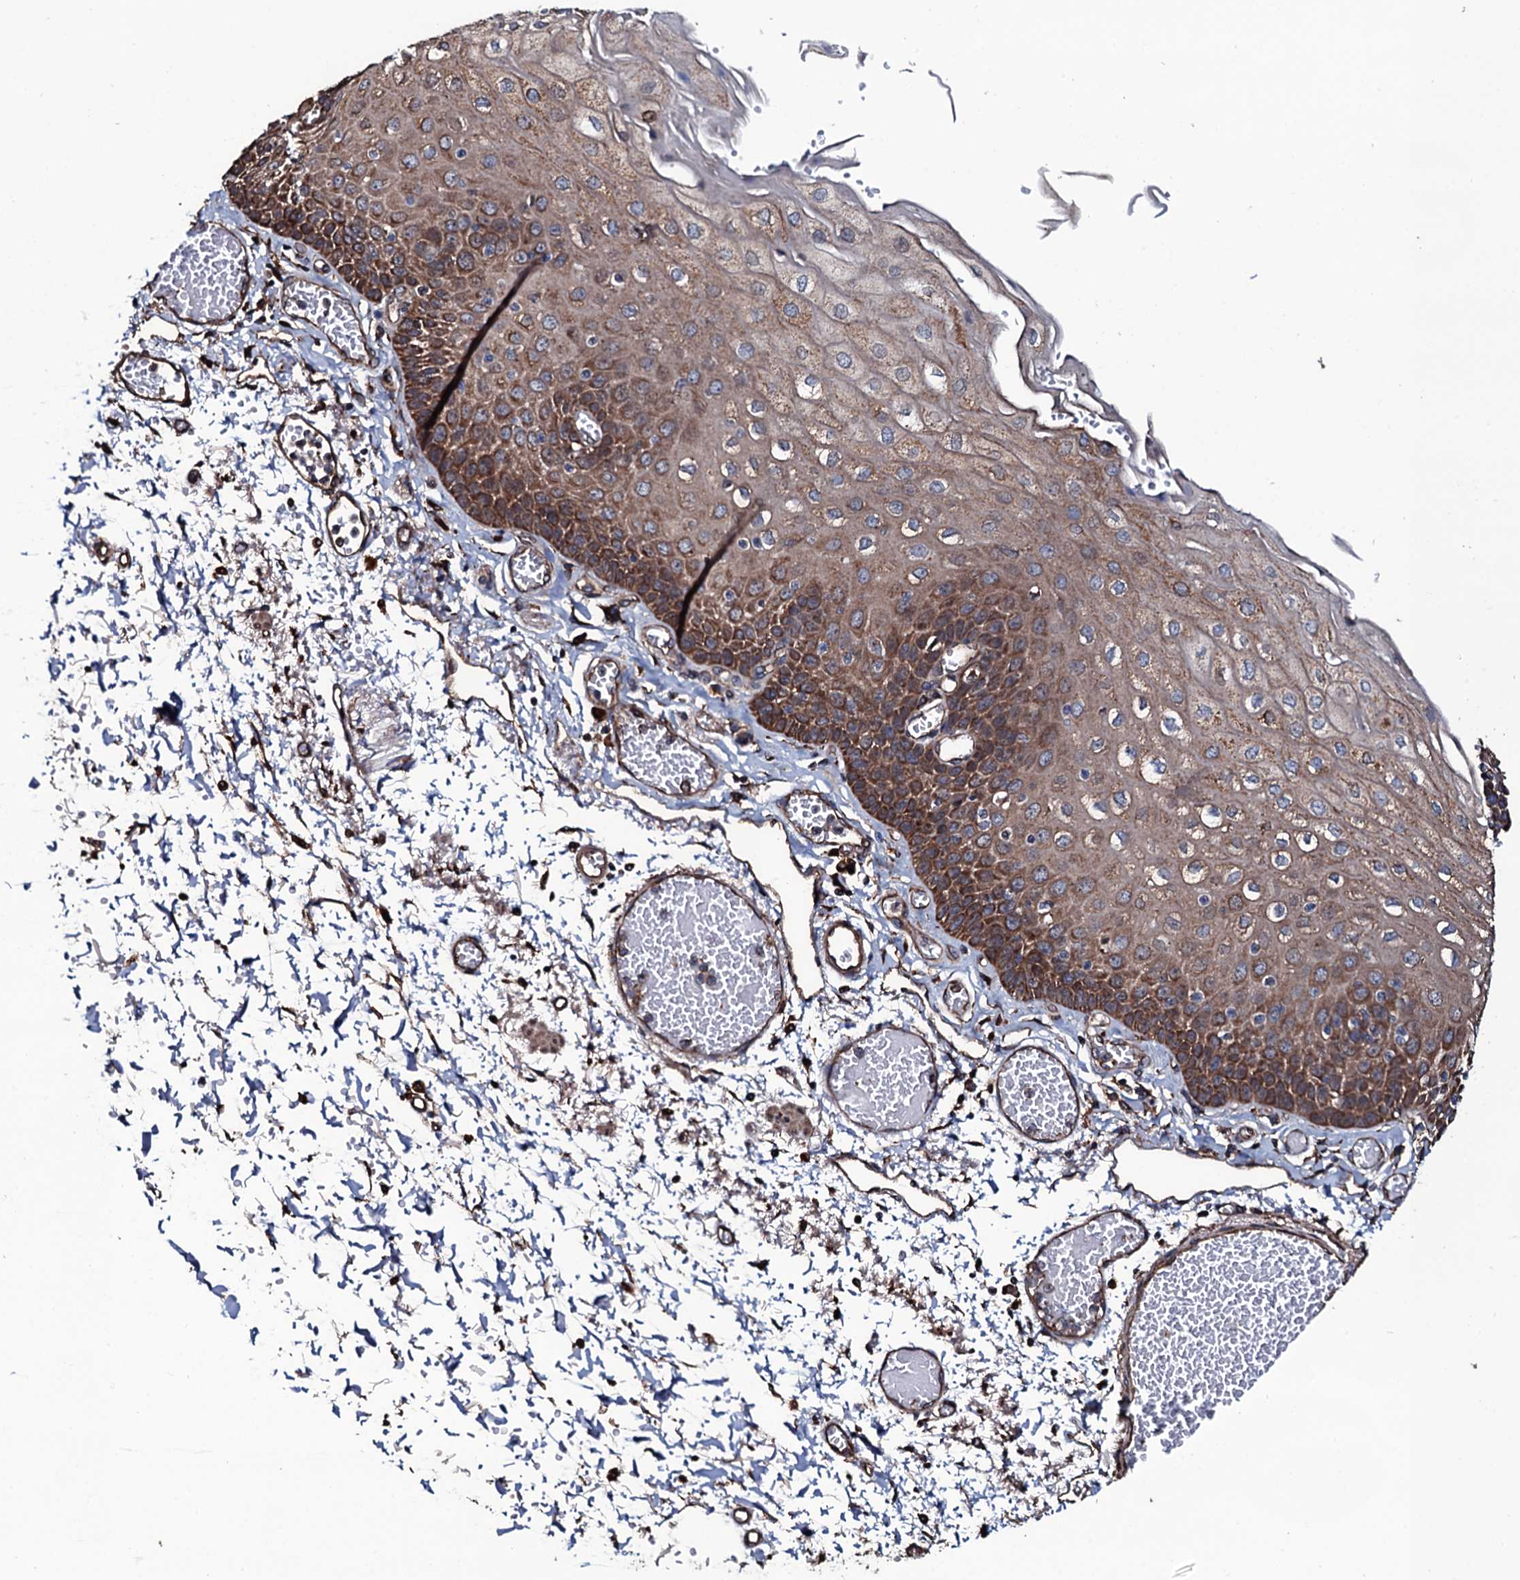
{"staining": {"intensity": "moderate", "quantity": ">75%", "location": "cytoplasmic/membranous"}, "tissue": "esophagus", "cell_type": "Squamous epithelial cells", "image_type": "normal", "snomed": [{"axis": "morphology", "description": "Normal tissue, NOS"}, {"axis": "topography", "description": "Esophagus"}], "caption": "Immunohistochemistry (IHC) micrograph of benign esophagus: human esophagus stained using immunohistochemistry (IHC) demonstrates medium levels of moderate protein expression localized specifically in the cytoplasmic/membranous of squamous epithelial cells, appearing as a cytoplasmic/membranous brown color.", "gene": "RAB12", "patient": {"sex": "male", "age": 81}}